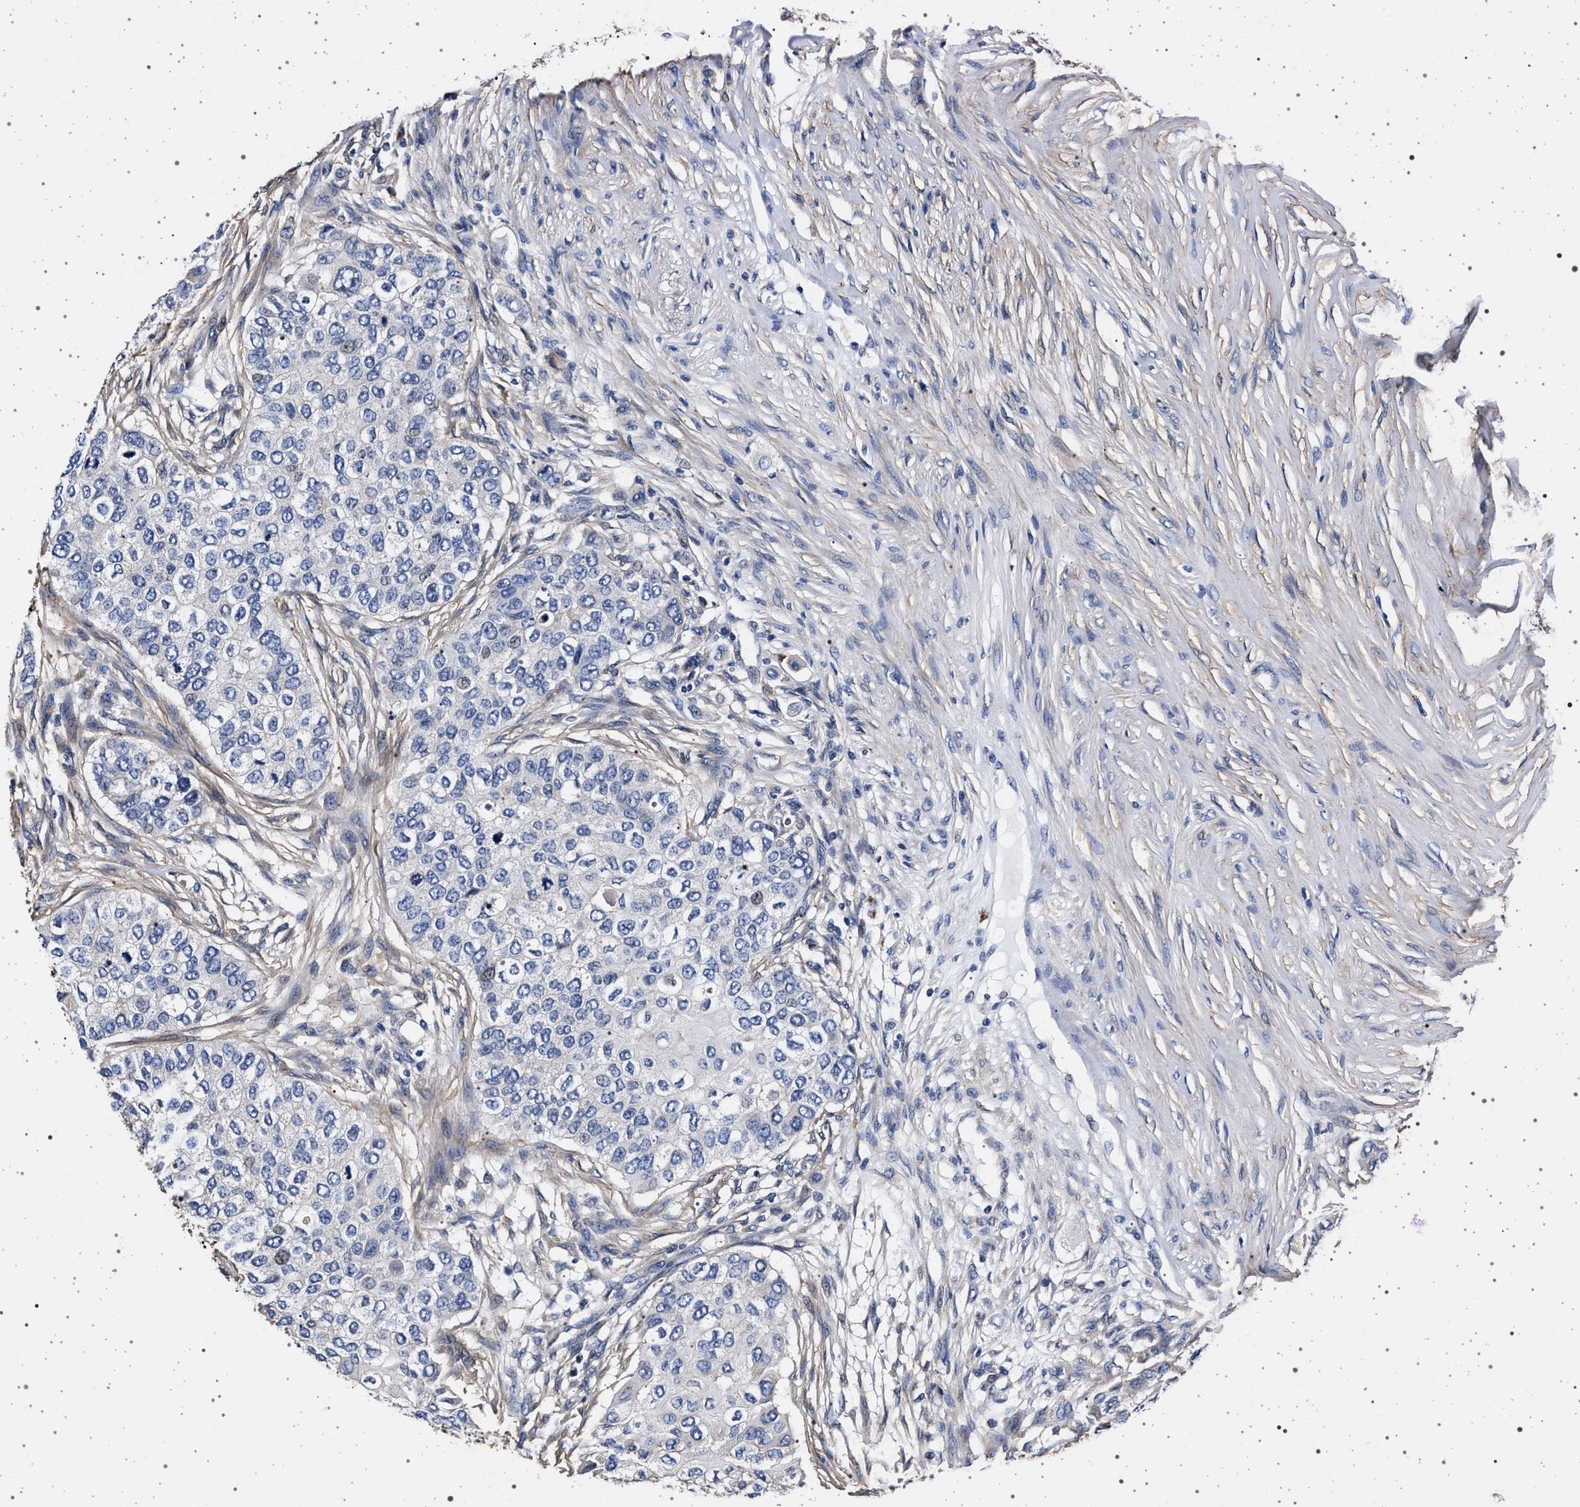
{"staining": {"intensity": "negative", "quantity": "none", "location": "none"}, "tissue": "breast cancer", "cell_type": "Tumor cells", "image_type": "cancer", "snomed": [{"axis": "morphology", "description": "Normal tissue, NOS"}, {"axis": "morphology", "description": "Duct carcinoma"}, {"axis": "topography", "description": "Breast"}], "caption": "Tumor cells show no significant expression in breast intraductal carcinoma.", "gene": "KCNK6", "patient": {"sex": "female", "age": 49}}